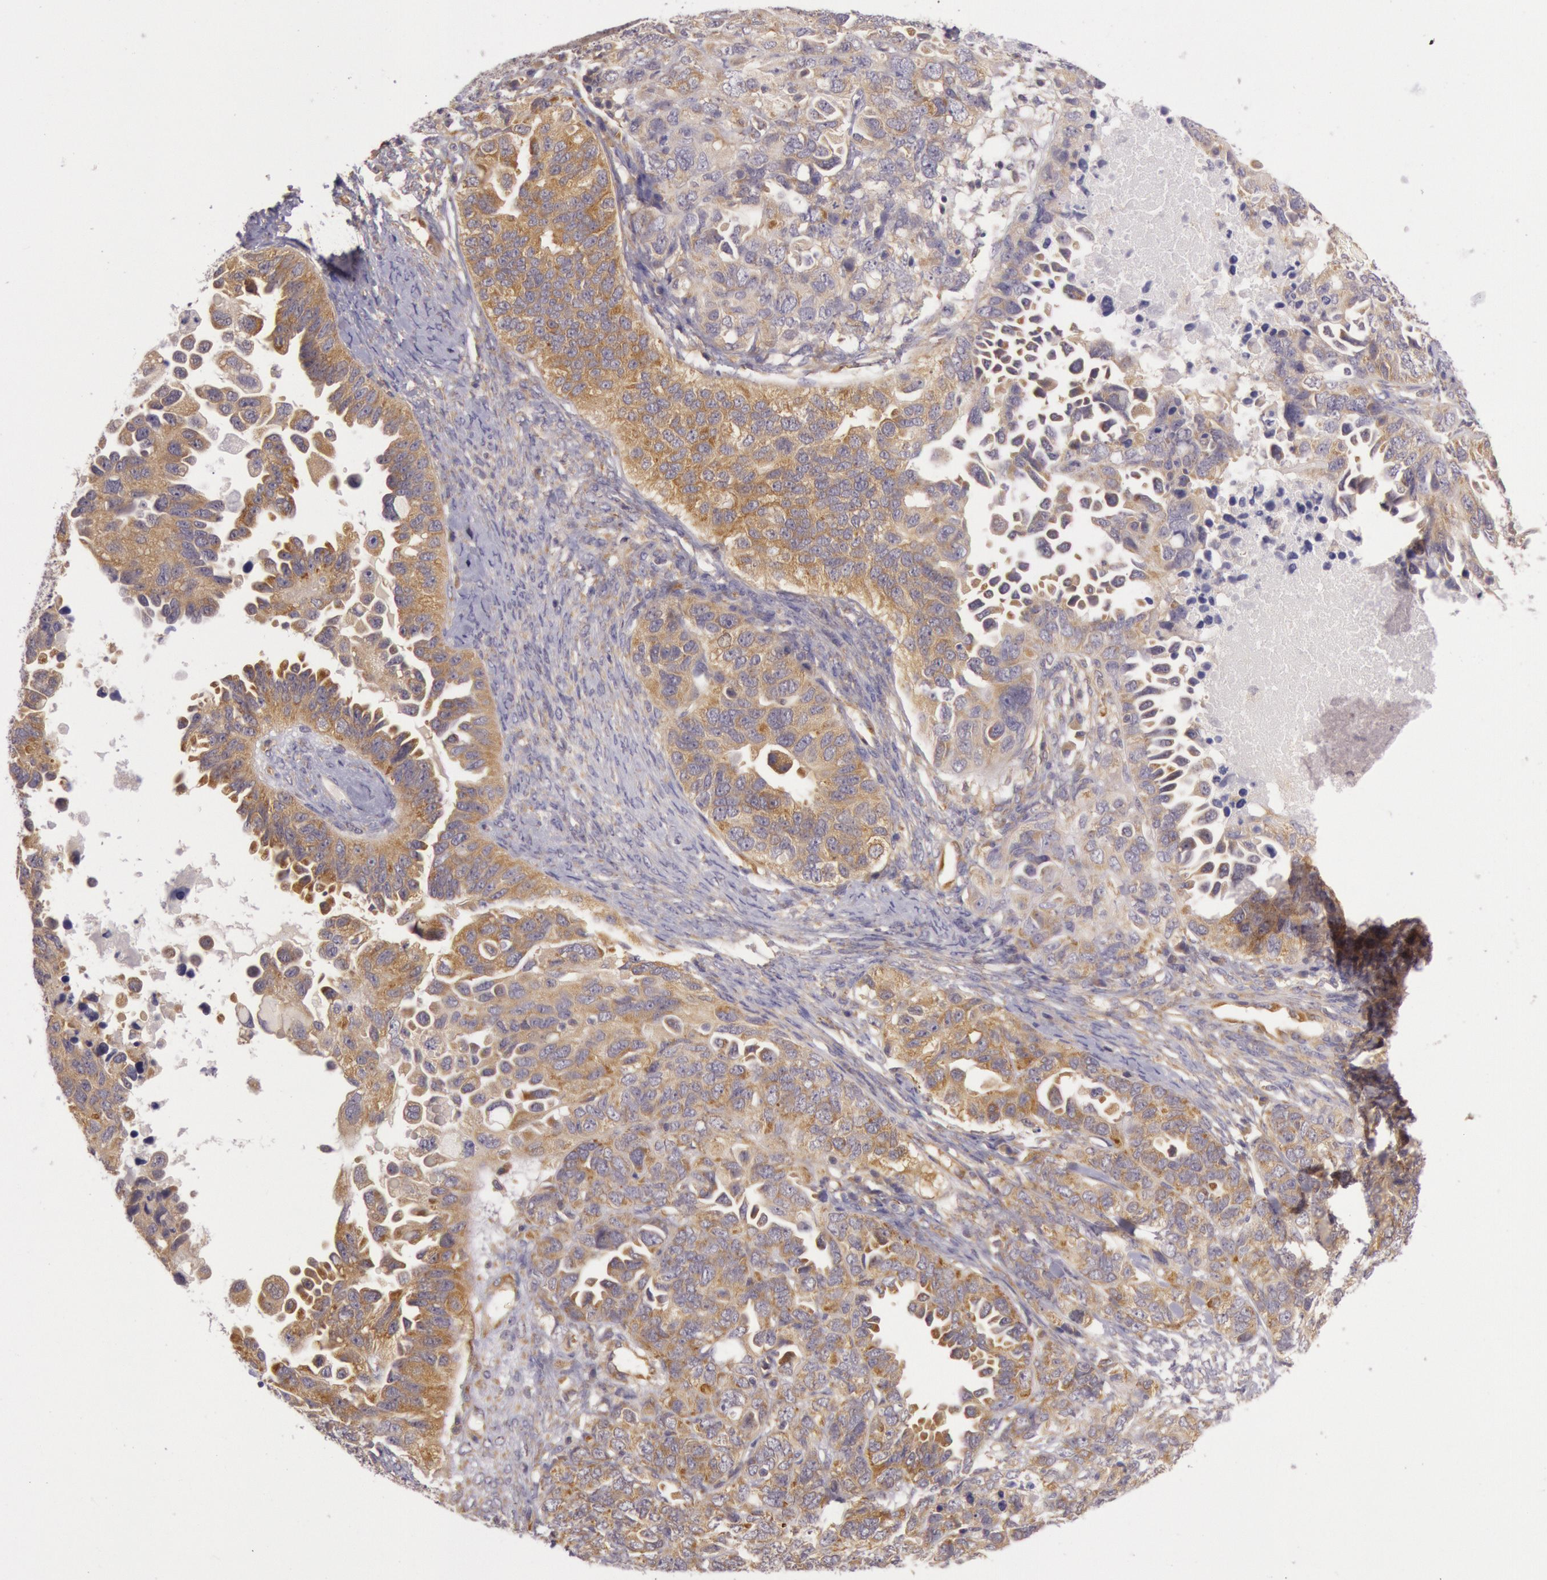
{"staining": {"intensity": "moderate", "quantity": ">75%", "location": "cytoplasmic/membranous"}, "tissue": "ovarian cancer", "cell_type": "Tumor cells", "image_type": "cancer", "snomed": [{"axis": "morphology", "description": "Cystadenocarcinoma, serous, NOS"}, {"axis": "topography", "description": "Ovary"}], "caption": "This histopathology image reveals ovarian serous cystadenocarcinoma stained with immunohistochemistry (IHC) to label a protein in brown. The cytoplasmic/membranous of tumor cells show moderate positivity for the protein. Nuclei are counter-stained blue.", "gene": "CHUK", "patient": {"sex": "female", "age": 82}}